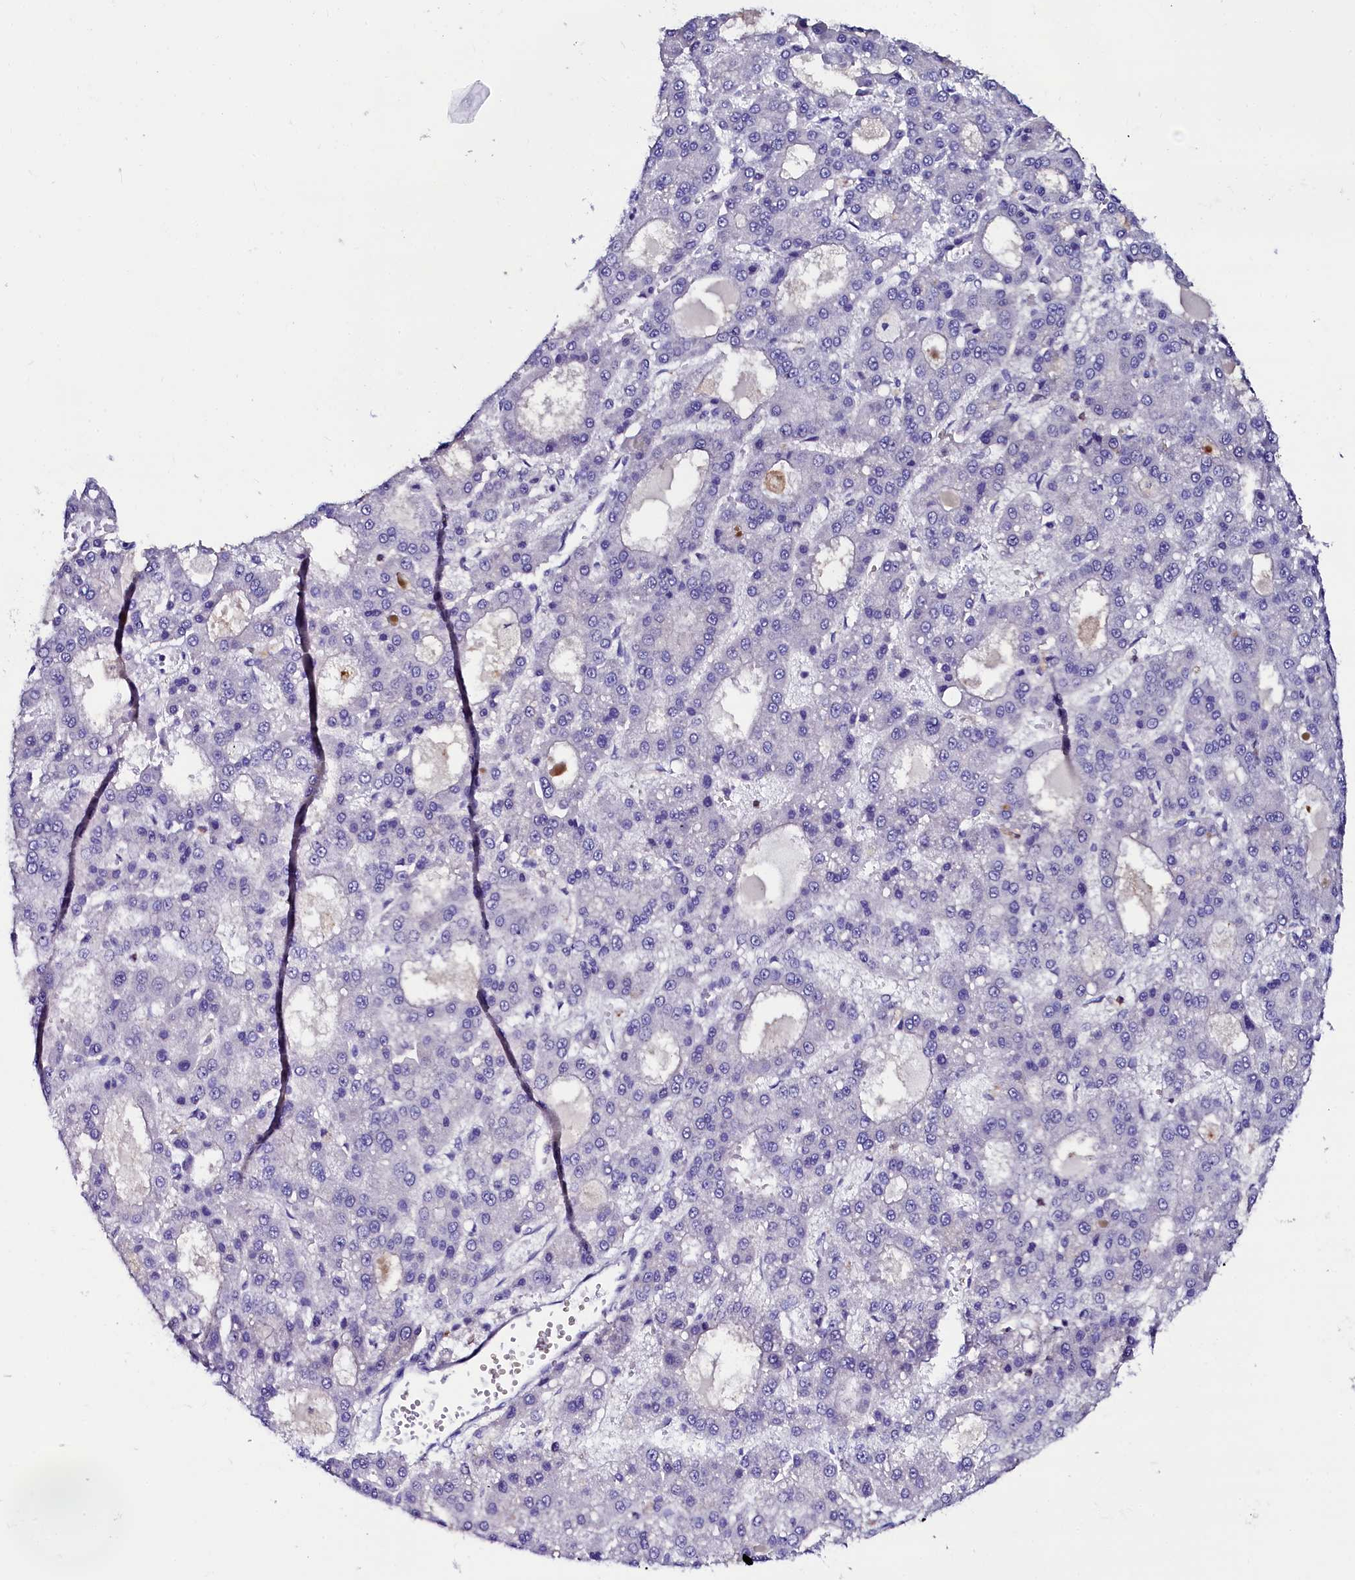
{"staining": {"intensity": "negative", "quantity": "none", "location": "none"}, "tissue": "liver cancer", "cell_type": "Tumor cells", "image_type": "cancer", "snomed": [{"axis": "morphology", "description": "Carcinoma, Hepatocellular, NOS"}, {"axis": "topography", "description": "Liver"}], "caption": "This image is of liver hepatocellular carcinoma stained with immunohistochemistry to label a protein in brown with the nuclei are counter-stained blue. There is no expression in tumor cells. Brightfield microscopy of immunohistochemistry (IHC) stained with DAB (brown) and hematoxylin (blue), captured at high magnification.", "gene": "OTOL1", "patient": {"sex": "male", "age": 70}}